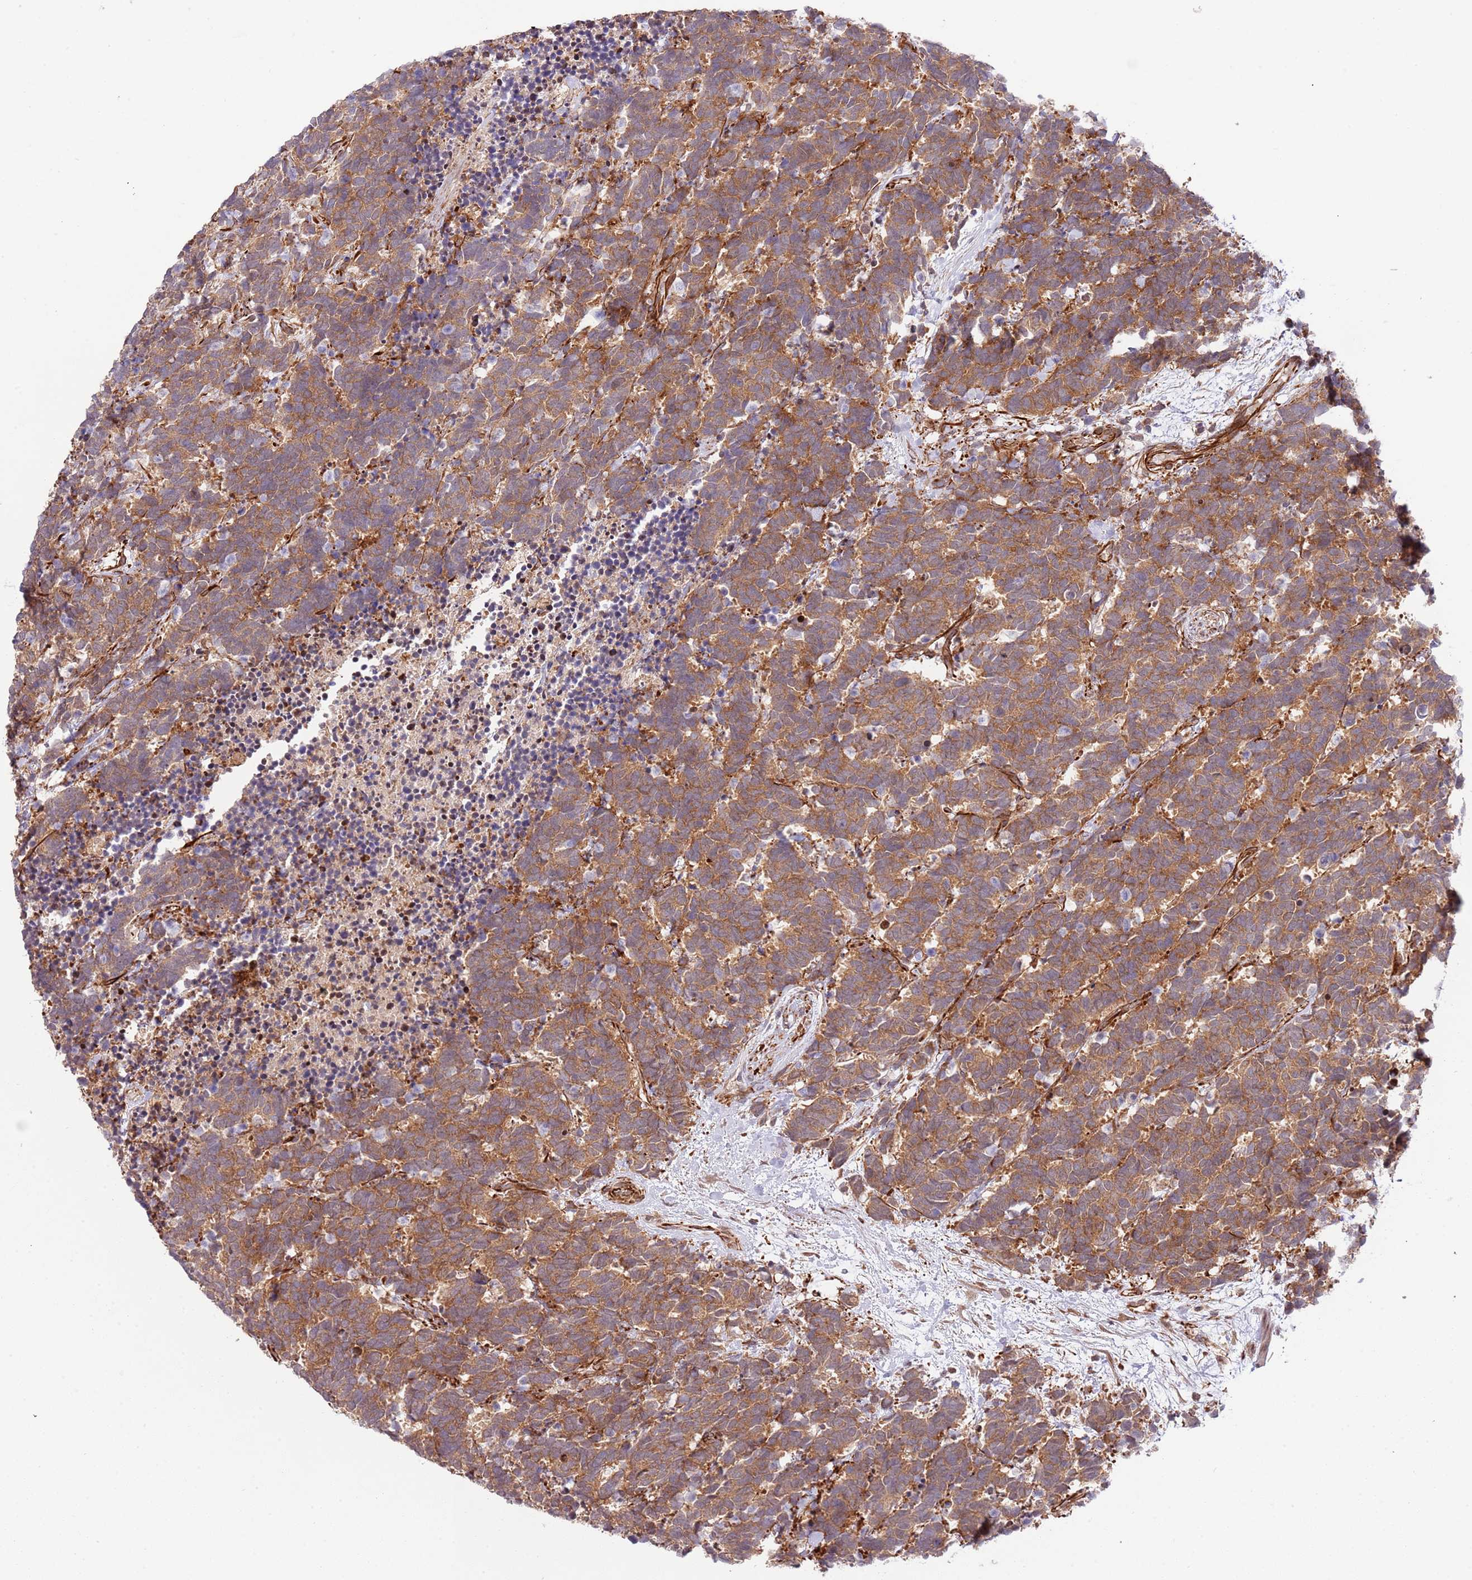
{"staining": {"intensity": "moderate", "quantity": ">75%", "location": "cytoplasmic/membranous"}, "tissue": "carcinoid", "cell_type": "Tumor cells", "image_type": "cancer", "snomed": [{"axis": "morphology", "description": "Carcinoma, NOS"}, {"axis": "morphology", "description": "Carcinoid, malignant, NOS"}, {"axis": "topography", "description": "Prostate"}], "caption": "Protein staining of carcinoid tissue demonstrates moderate cytoplasmic/membranous staining in approximately >75% of tumor cells.", "gene": "NEK3", "patient": {"sex": "male", "age": 57}}